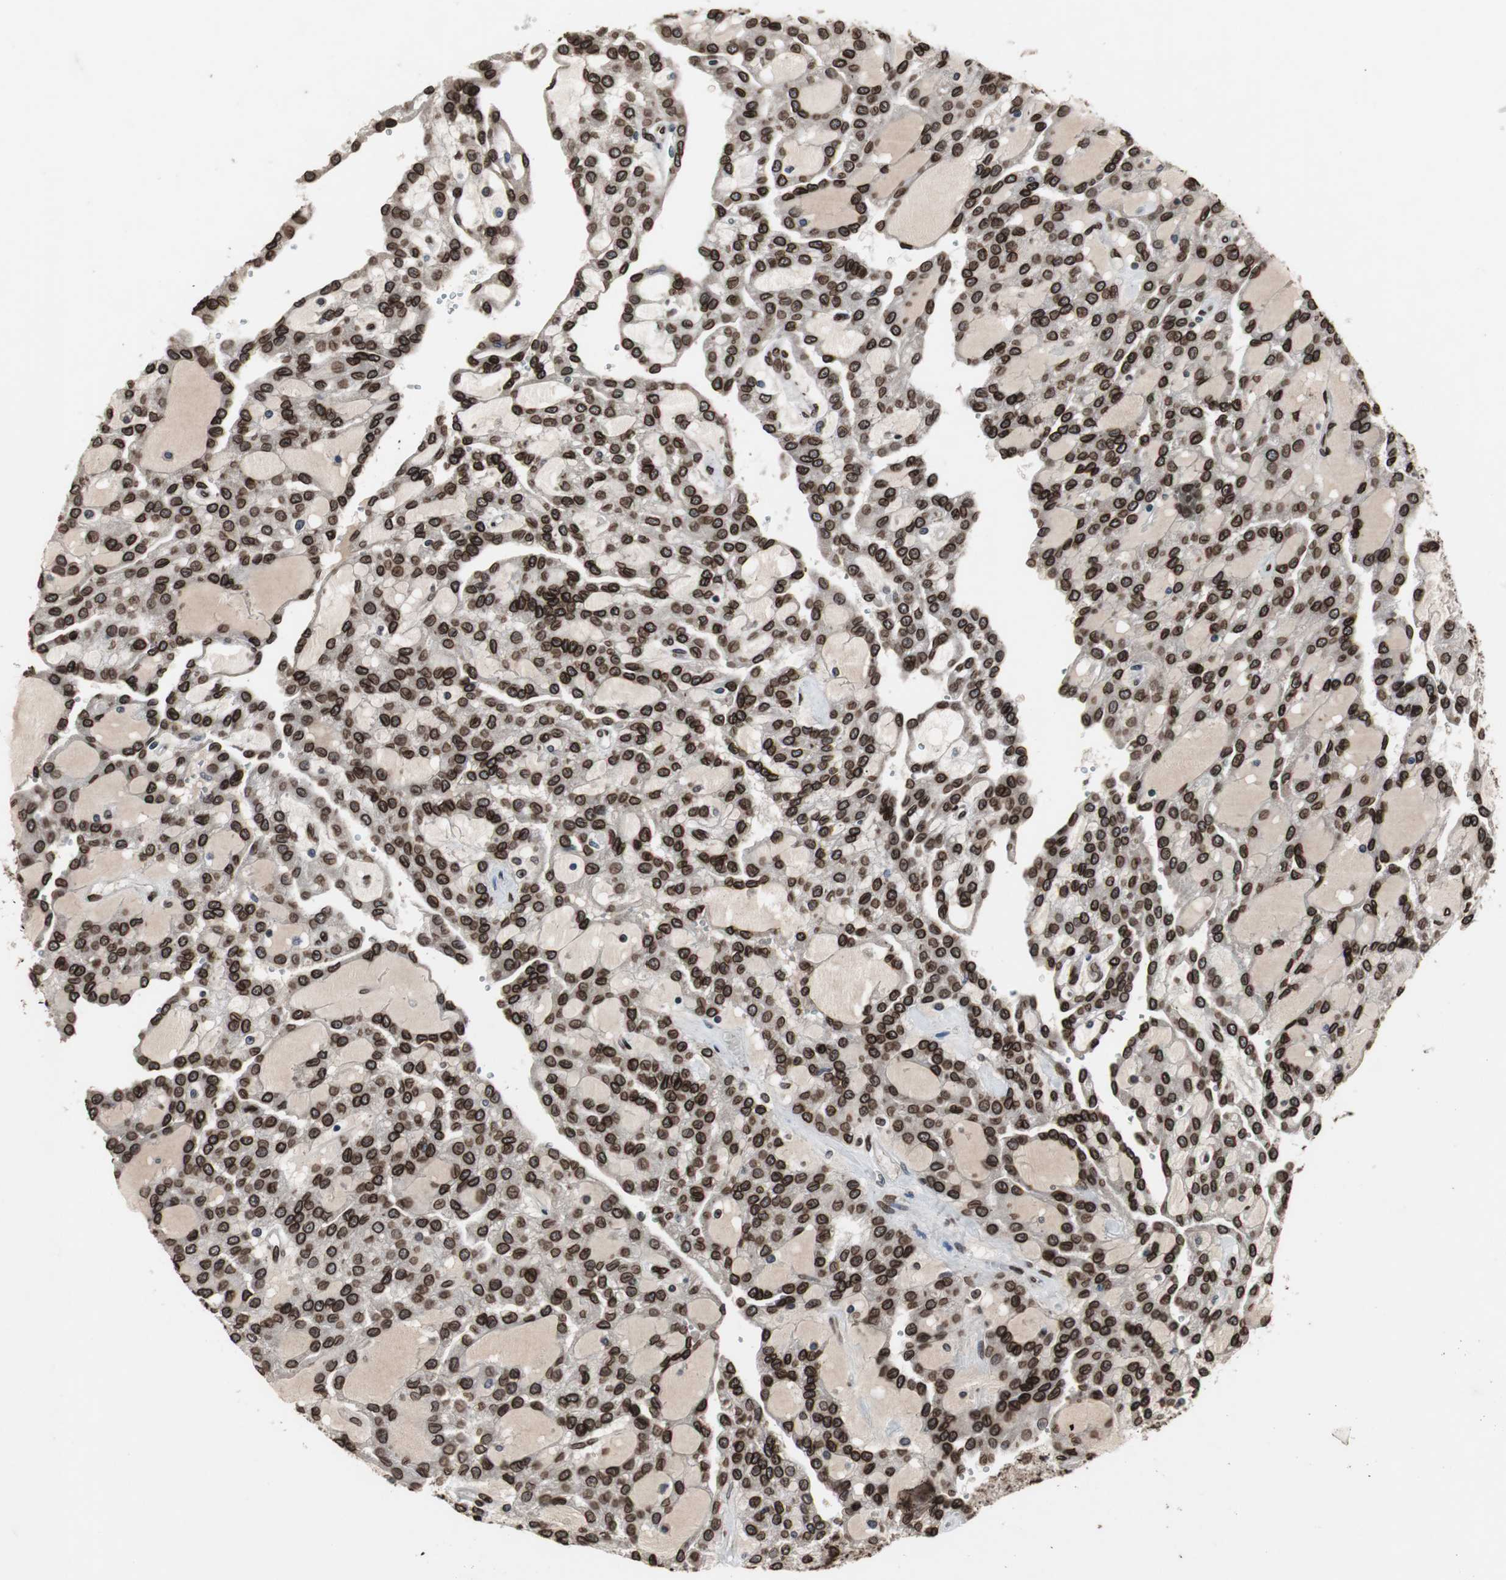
{"staining": {"intensity": "strong", "quantity": ">75%", "location": "cytoplasmic/membranous,nuclear"}, "tissue": "renal cancer", "cell_type": "Tumor cells", "image_type": "cancer", "snomed": [{"axis": "morphology", "description": "Adenocarcinoma, NOS"}, {"axis": "topography", "description": "Kidney"}], "caption": "Human renal adenocarcinoma stained with a brown dye demonstrates strong cytoplasmic/membranous and nuclear positive staining in approximately >75% of tumor cells.", "gene": "LMNA", "patient": {"sex": "male", "age": 63}}